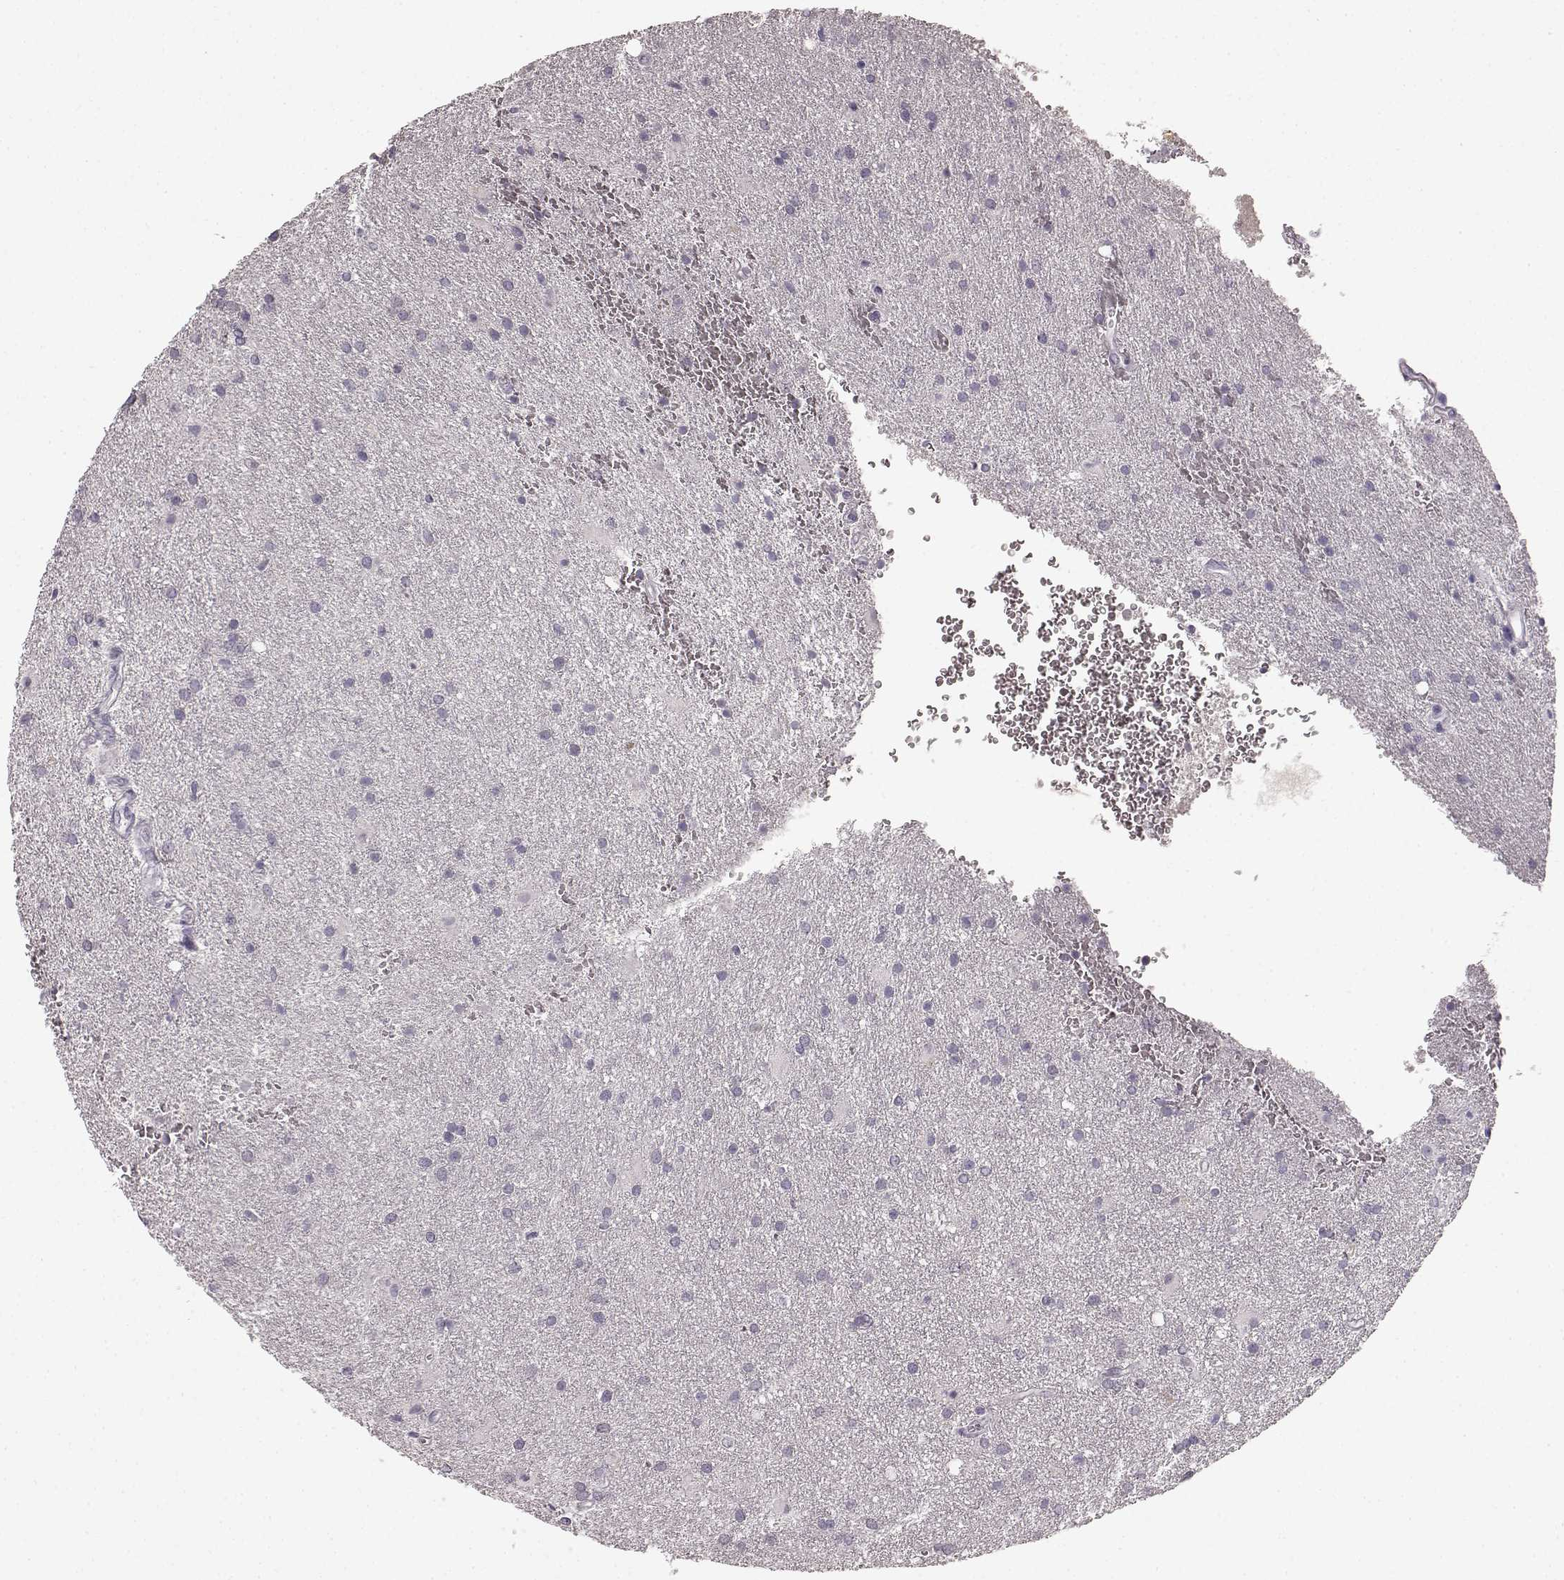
{"staining": {"intensity": "negative", "quantity": "none", "location": "none"}, "tissue": "glioma", "cell_type": "Tumor cells", "image_type": "cancer", "snomed": [{"axis": "morphology", "description": "Glioma, malignant, Low grade"}, {"axis": "topography", "description": "Brain"}], "caption": "This is an immunohistochemistry (IHC) image of glioma. There is no positivity in tumor cells.", "gene": "KRT85", "patient": {"sex": "male", "age": 58}}